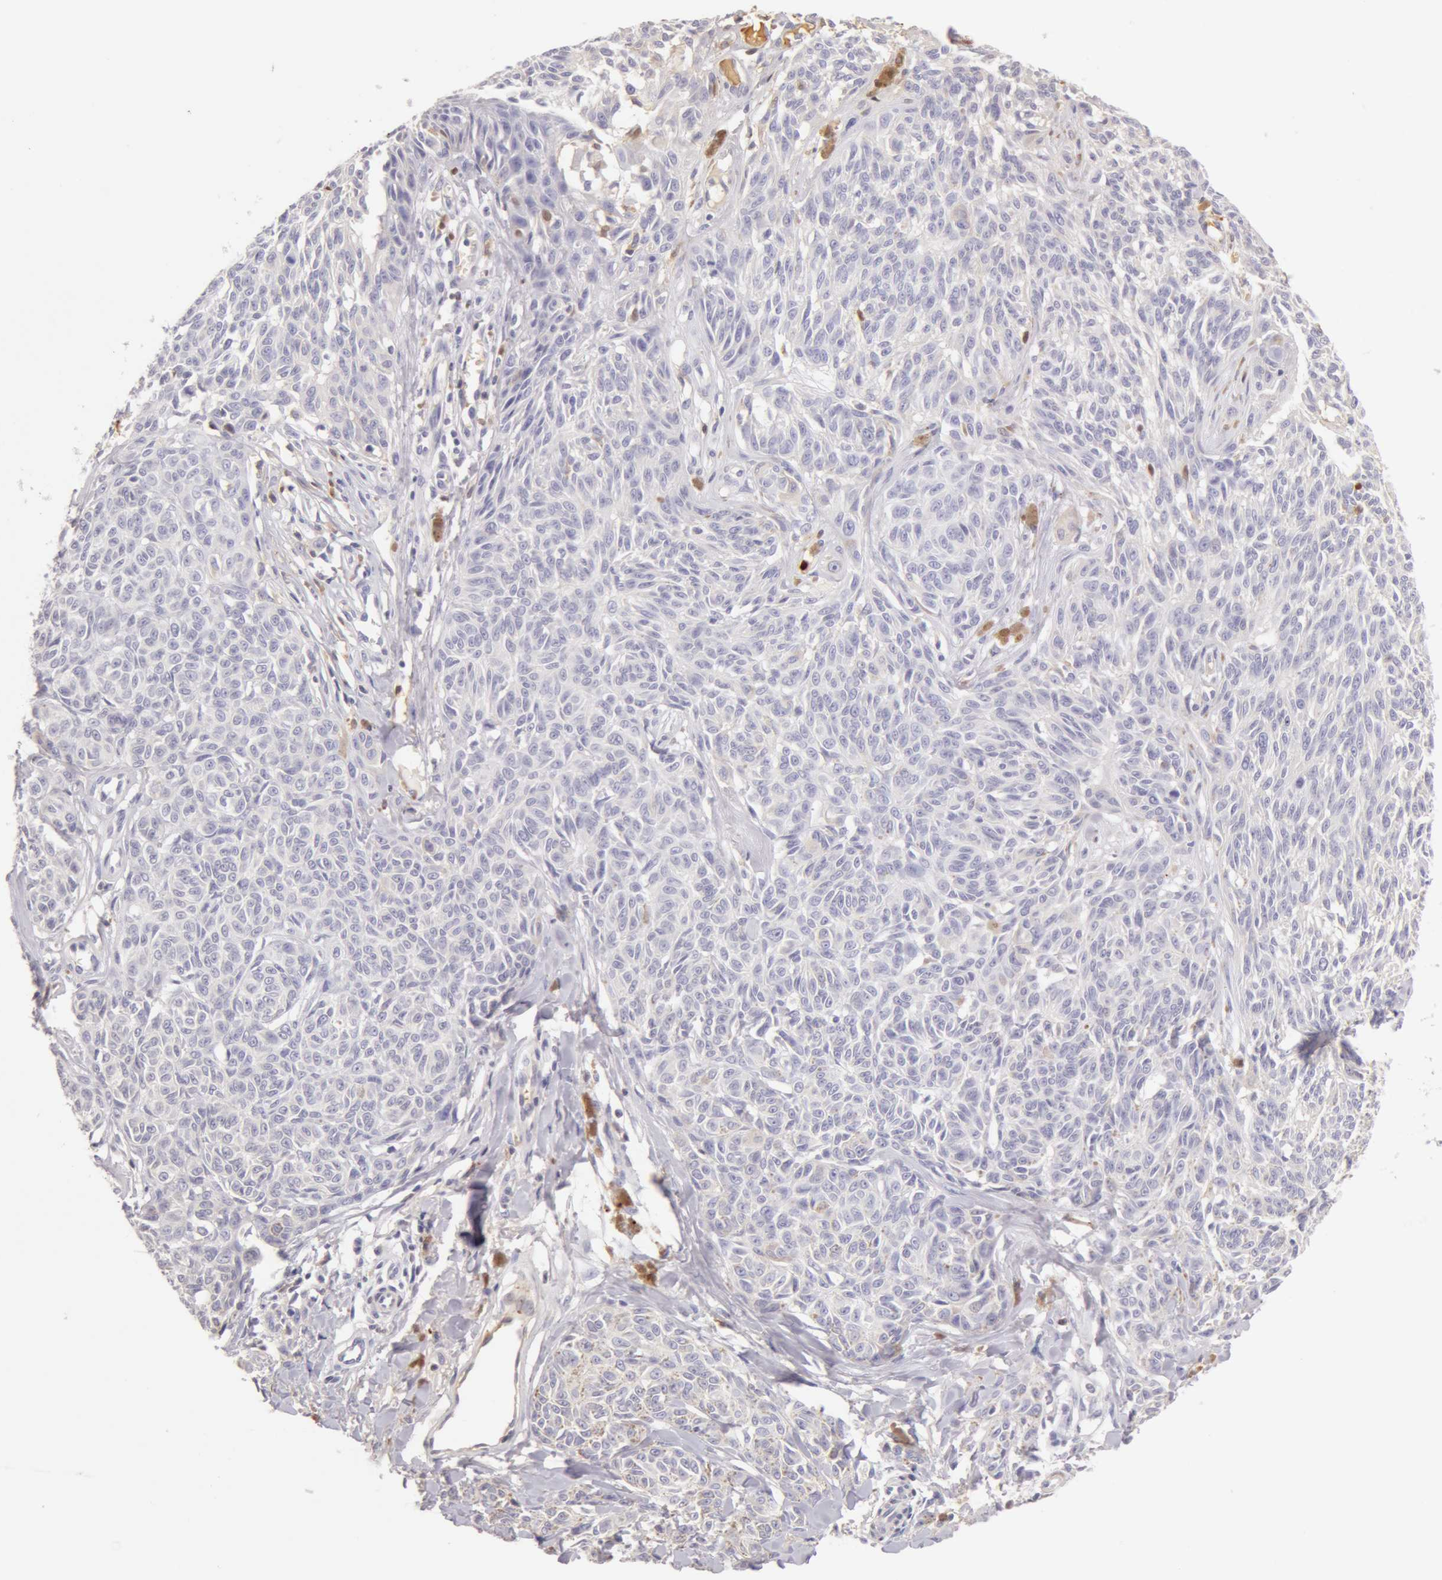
{"staining": {"intensity": "negative", "quantity": "none", "location": "none"}, "tissue": "melanoma", "cell_type": "Tumor cells", "image_type": "cancer", "snomed": [{"axis": "morphology", "description": "Malignant melanoma, NOS"}, {"axis": "topography", "description": "Skin"}], "caption": "Immunohistochemistry (IHC) photomicrograph of neoplastic tissue: human malignant melanoma stained with DAB (3,3'-diaminobenzidine) displays no significant protein staining in tumor cells.", "gene": "AHSG", "patient": {"sex": "female", "age": 77}}